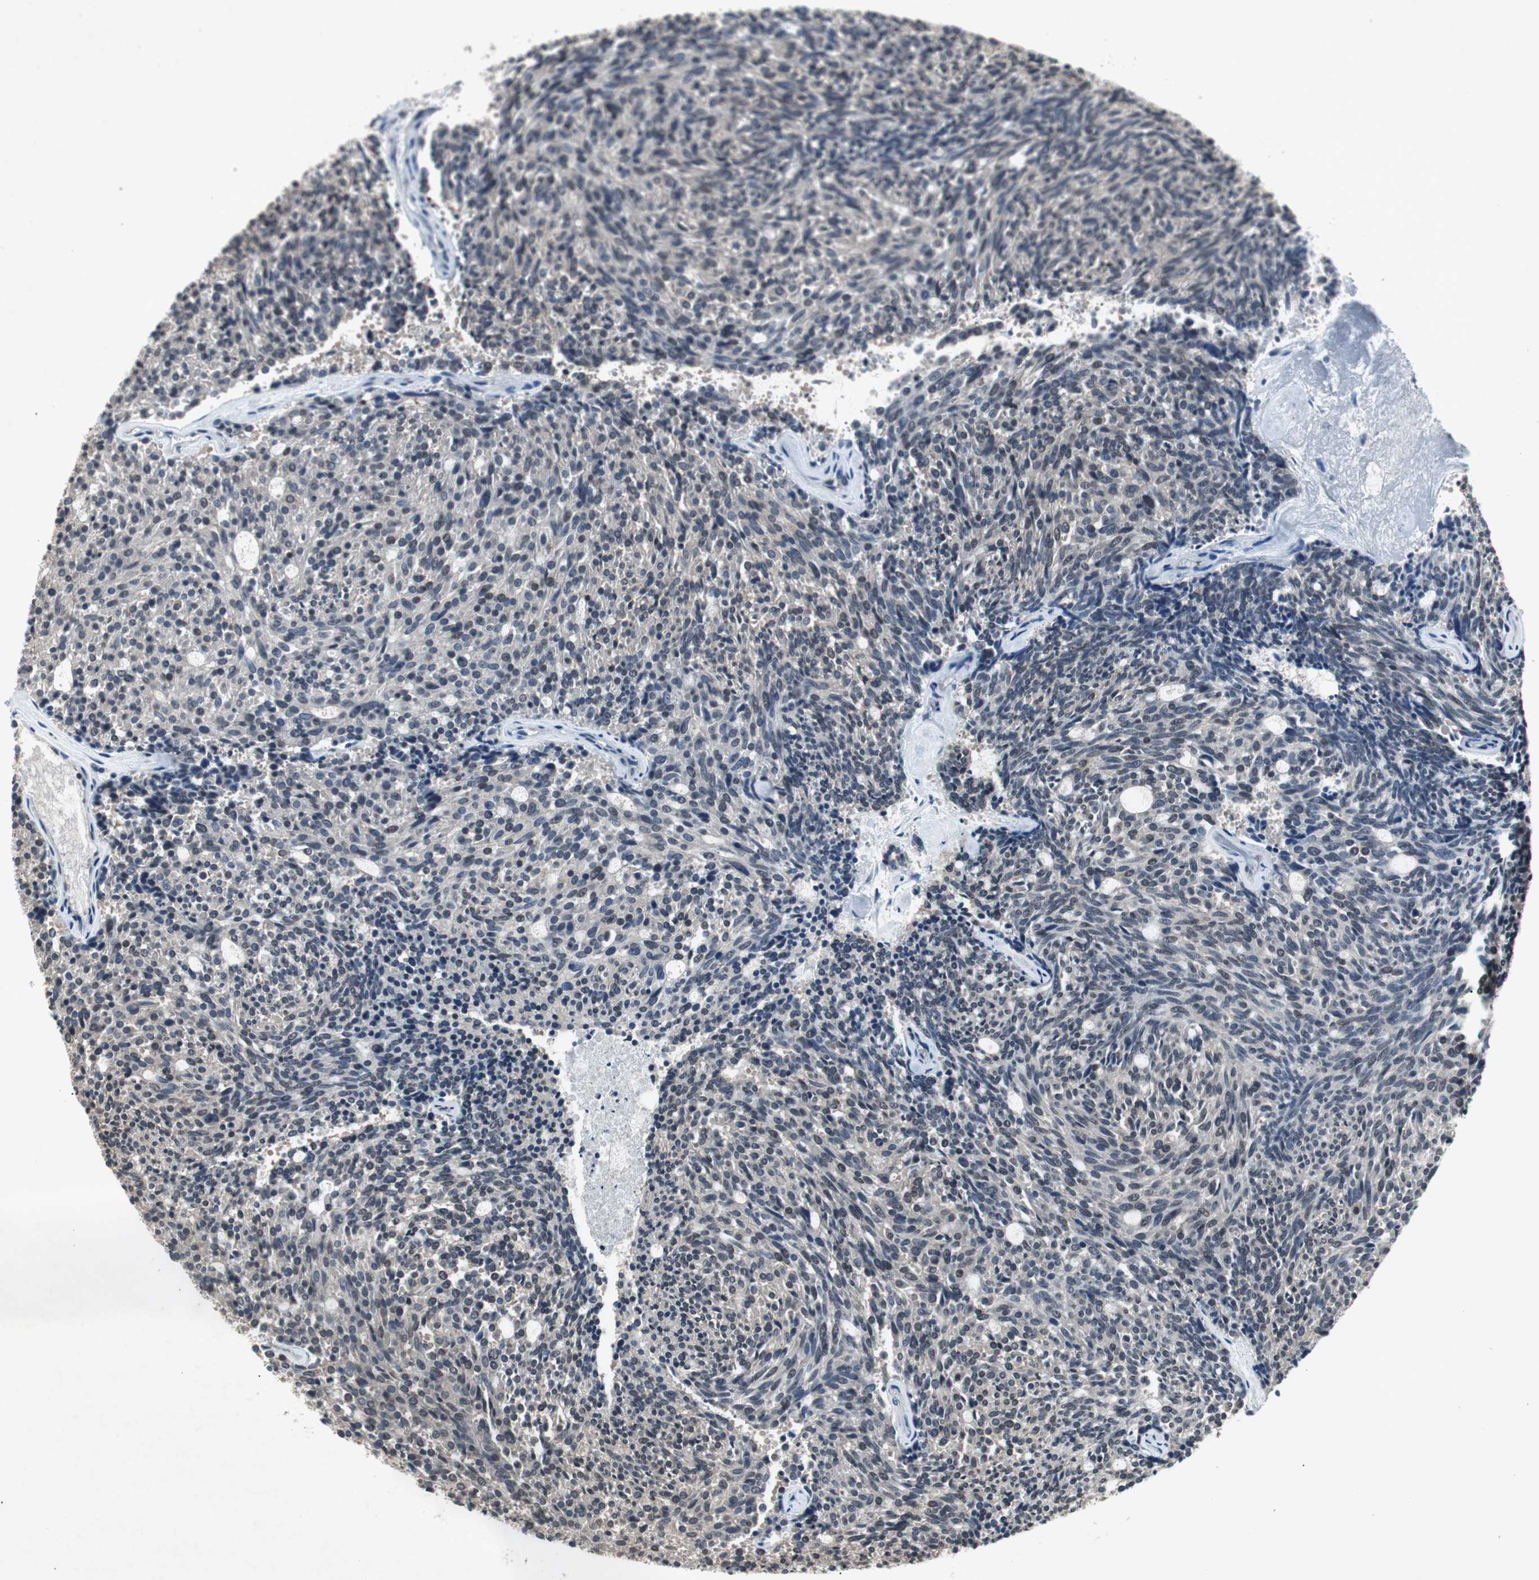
{"staining": {"intensity": "negative", "quantity": "none", "location": "none"}, "tissue": "carcinoid", "cell_type": "Tumor cells", "image_type": "cancer", "snomed": [{"axis": "morphology", "description": "Carcinoid, malignant, NOS"}, {"axis": "topography", "description": "Pancreas"}], "caption": "Human carcinoid (malignant) stained for a protein using immunohistochemistry (IHC) exhibits no staining in tumor cells.", "gene": "SMAD1", "patient": {"sex": "female", "age": 54}}